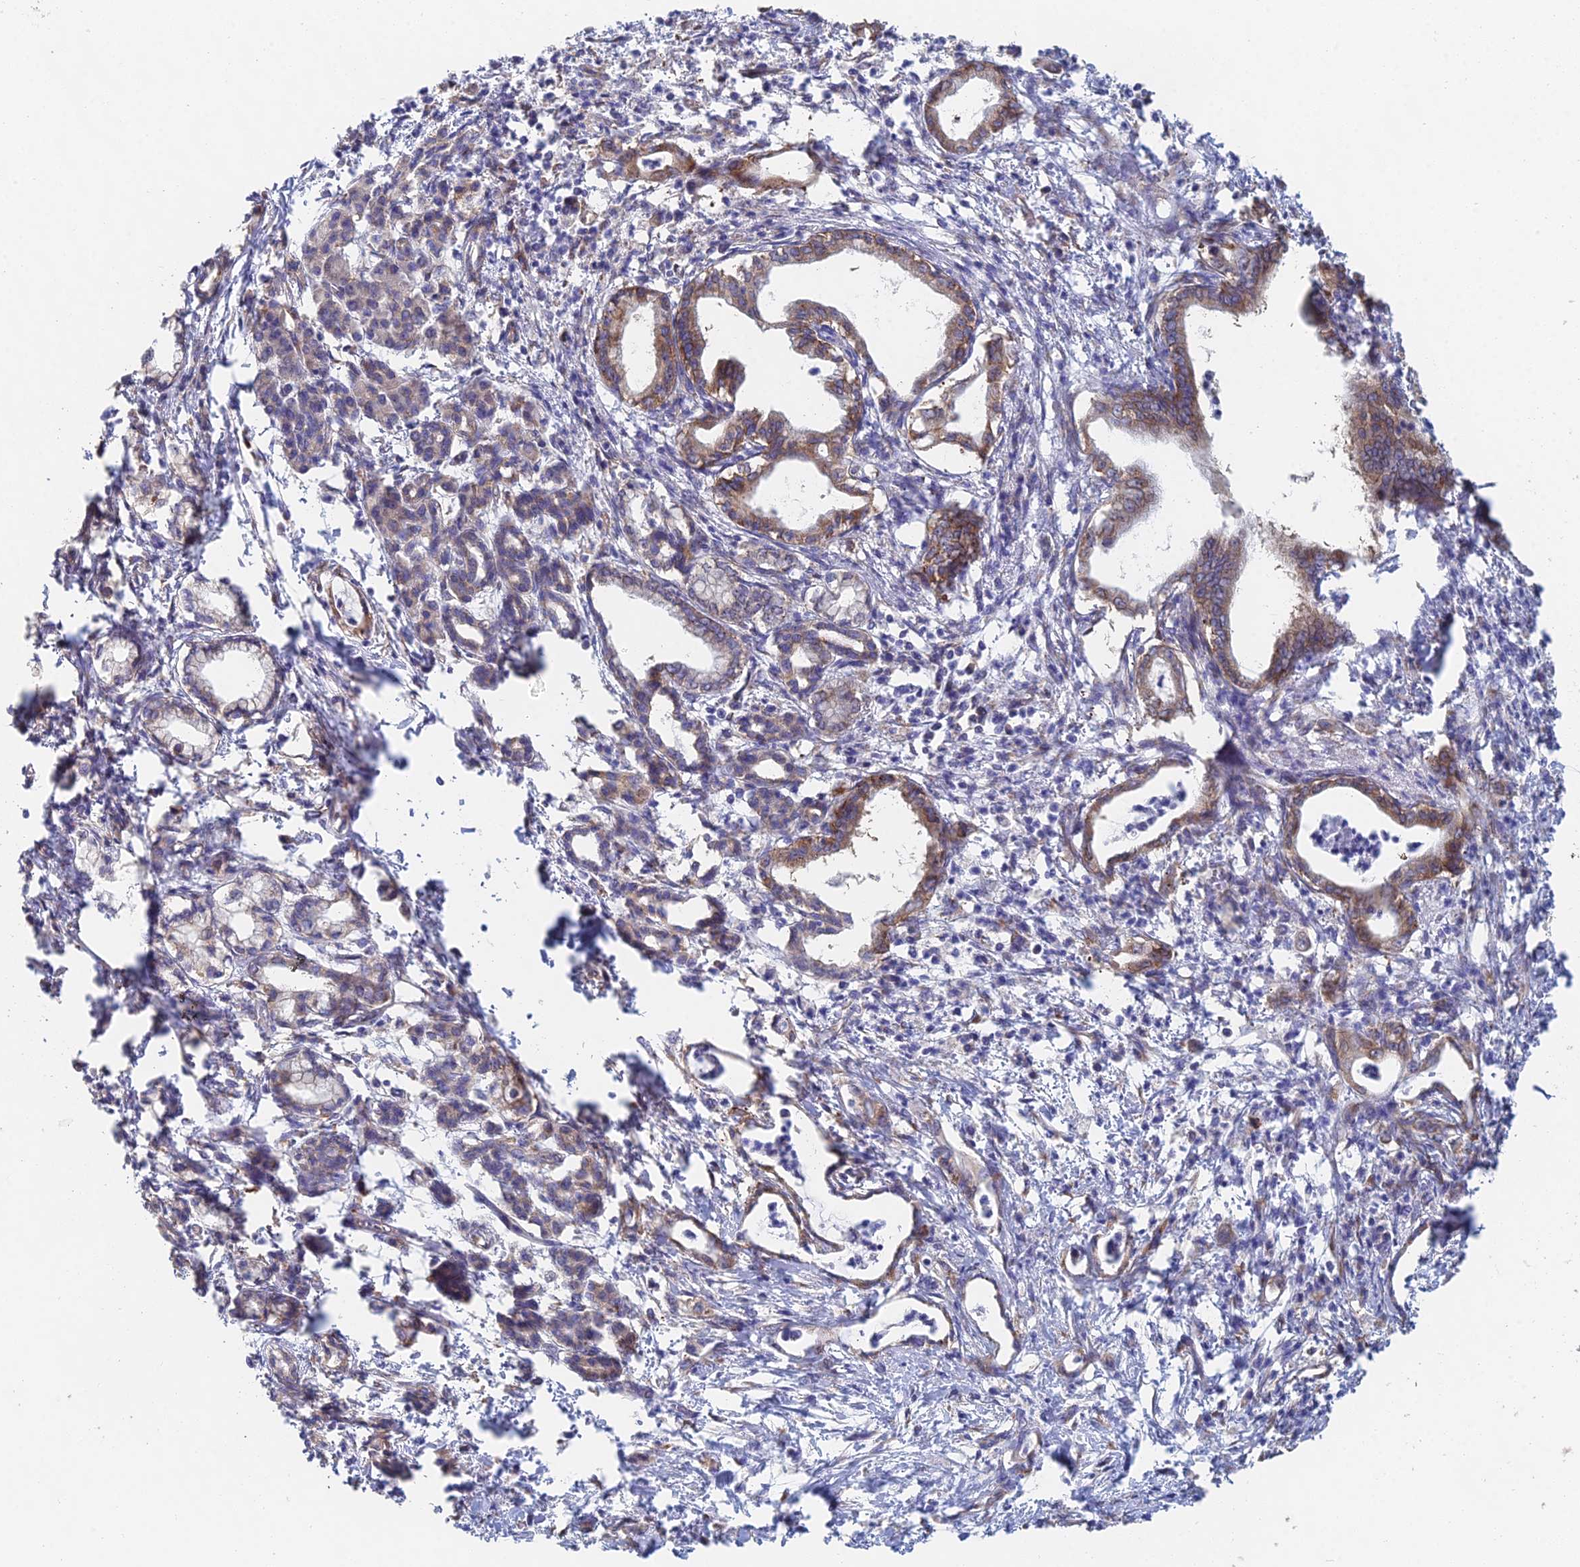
{"staining": {"intensity": "weak", "quantity": "25%-75%", "location": "cytoplasmic/membranous"}, "tissue": "pancreatic cancer", "cell_type": "Tumor cells", "image_type": "cancer", "snomed": [{"axis": "morphology", "description": "Adenocarcinoma, NOS"}, {"axis": "topography", "description": "Pancreas"}], "caption": "Immunohistochemistry histopathology image of pancreatic cancer (adenocarcinoma) stained for a protein (brown), which demonstrates low levels of weak cytoplasmic/membranous positivity in approximately 25%-75% of tumor cells.", "gene": "ELOF1", "patient": {"sex": "female", "age": 55}}